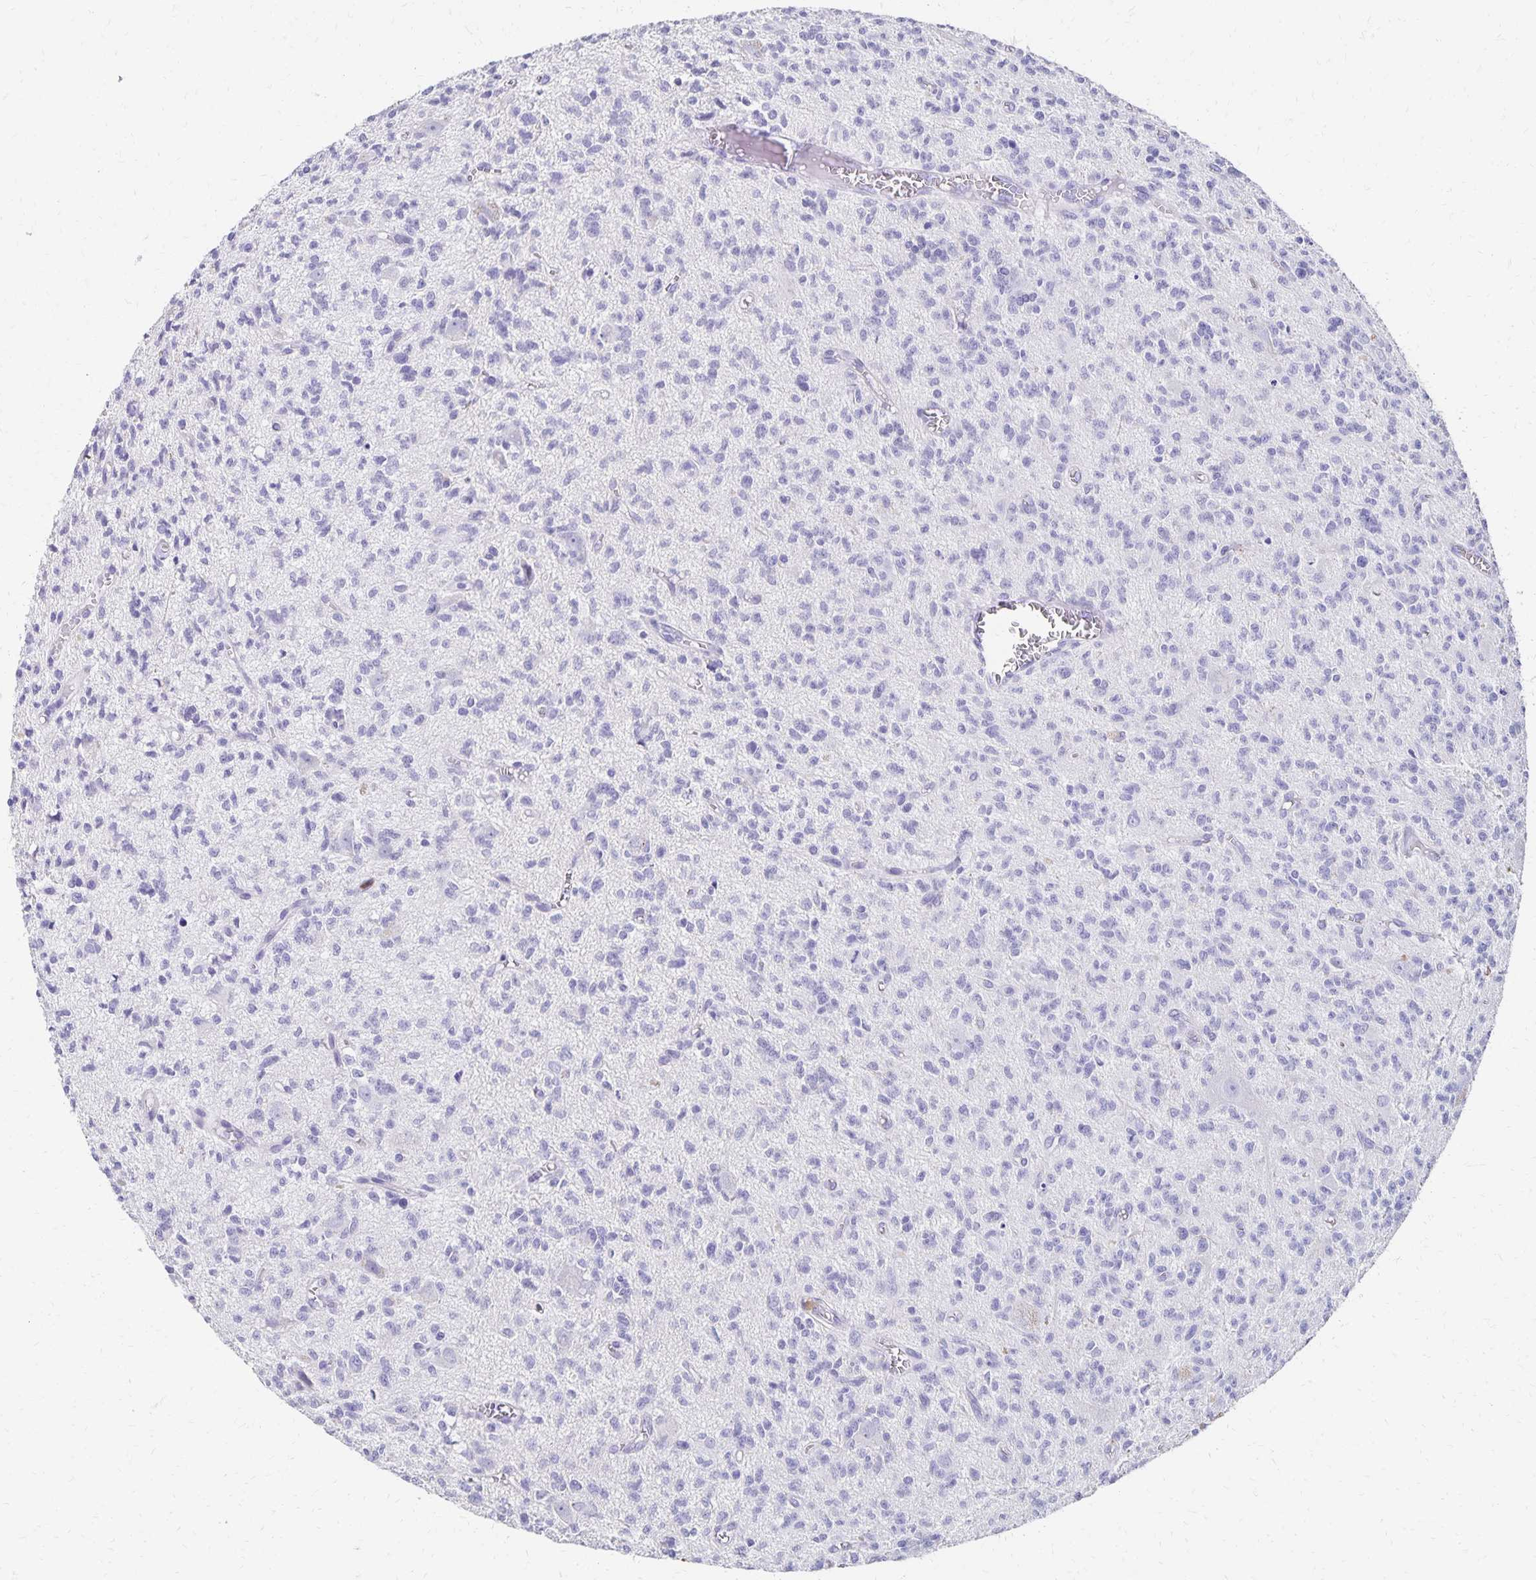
{"staining": {"intensity": "negative", "quantity": "none", "location": "none"}, "tissue": "glioma", "cell_type": "Tumor cells", "image_type": "cancer", "snomed": [{"axis": "morphology", "description": "Glioma, malignant, Low grade"}, {"axis": "topography", "description": "Brain"}], "caption": "Immunohistochemistry photomicrograph of neoplastic tissue: low-grade glioma (malignant) stained with DAB (3,3'-diaminobenzidine) shows no significant protein expression in tumor cells. (Immunohistochemistry (ihc), brightfield microscopy, high magnification).", "gene": "DYNLT4", "patient": {"sex": "male", "age": 64}}